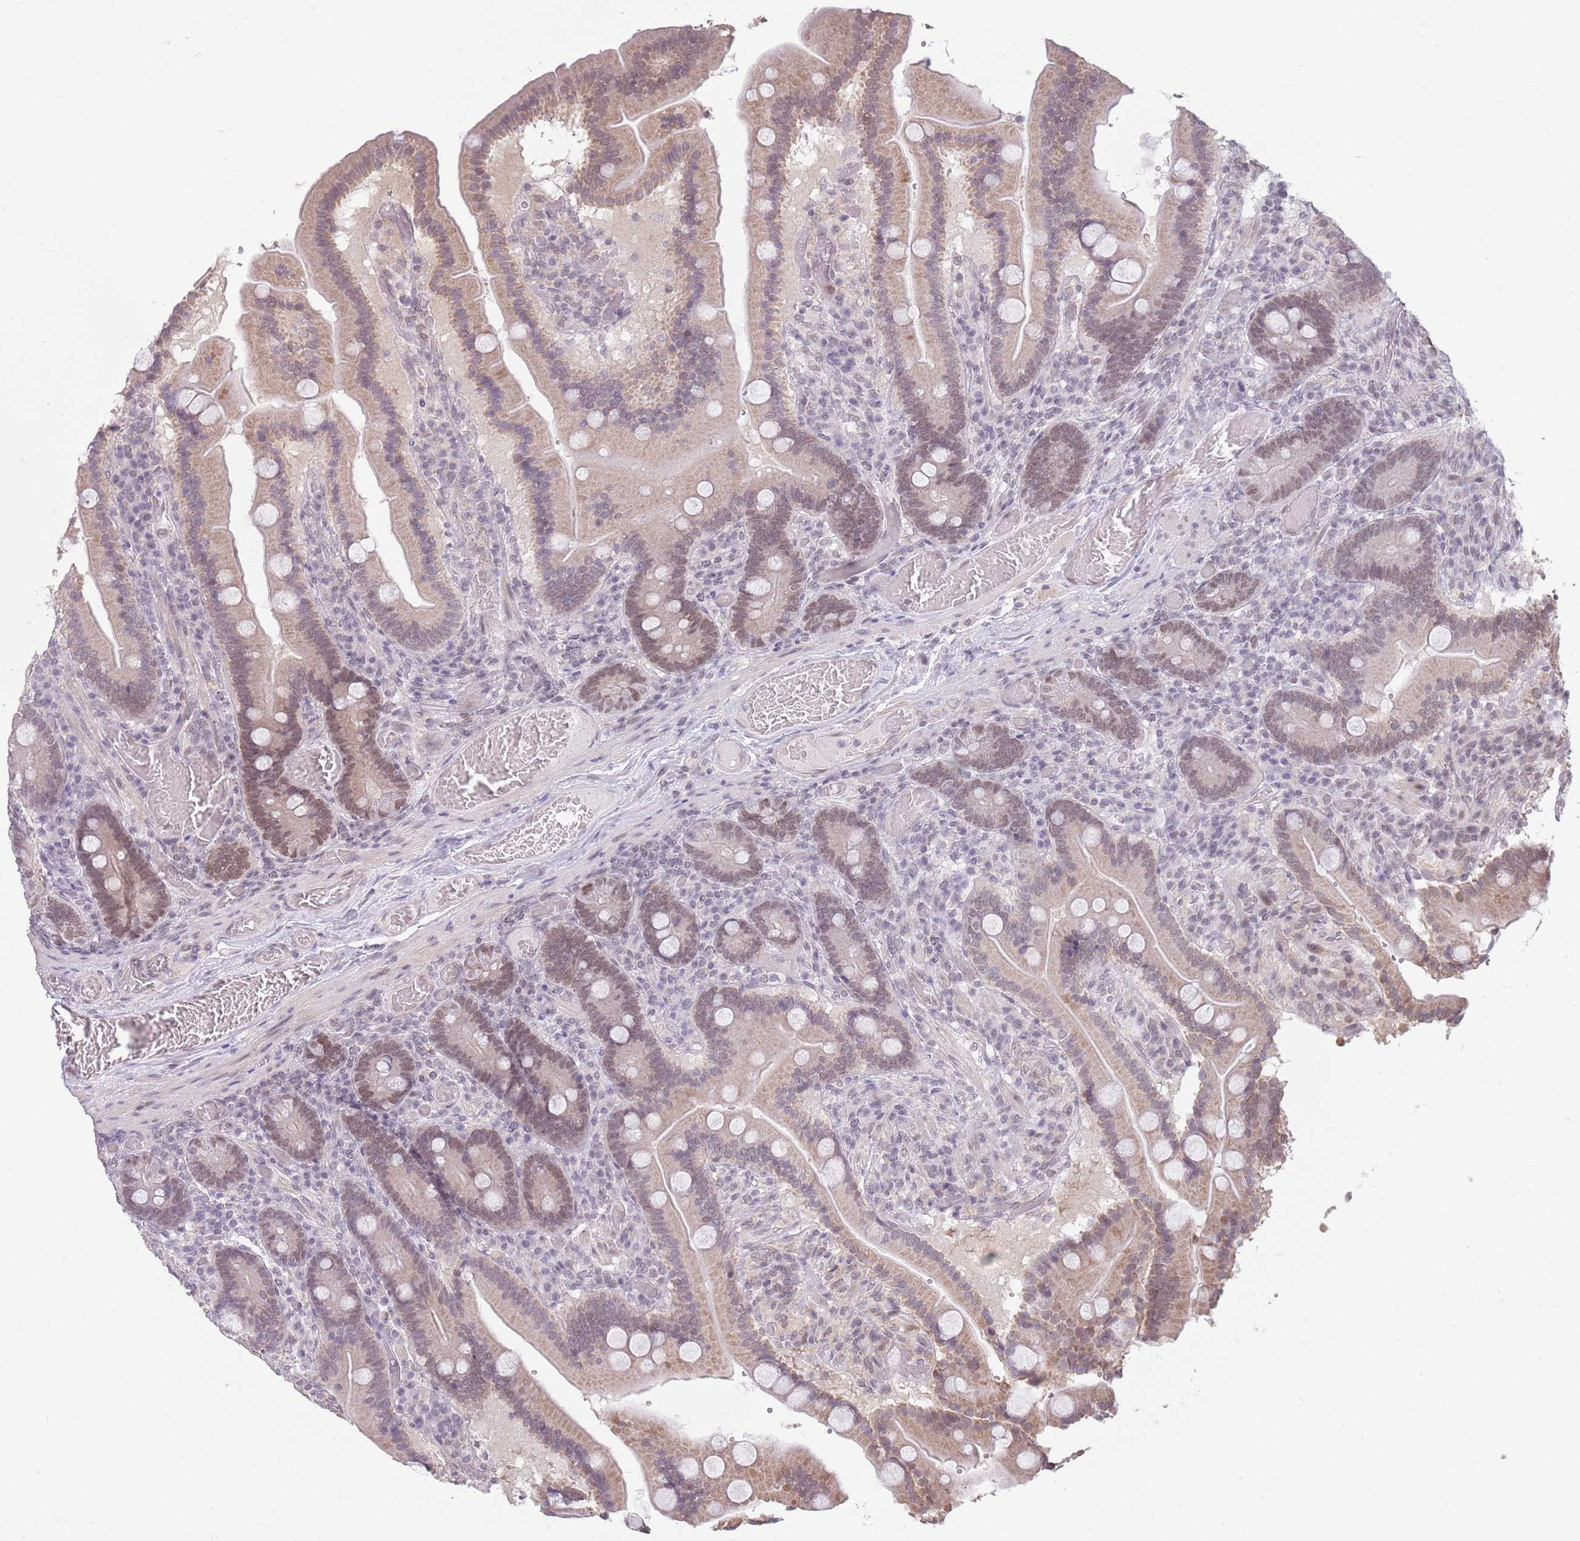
{"staining": {"intensity": "moderate", "quantity": "25%-75%", "location": "cytoplasmic/membranous,nuclear"}, "tissue": "duodenum", "cell_type": "Glandular cells", "image_type": "normal", "snomed": [{"axis": "morphology", "description": "Normal tissue, NOS"}, {"axis": "topography", "description": "Duodenum"}], "caption": "Duodenum stained with IHC shows moderate cytoplasmic/membranous,nuclear staining in about 25%-75% of glandular cells.", "gene": "ZNF574", "patient": {"sex": "female", "age": 62}}